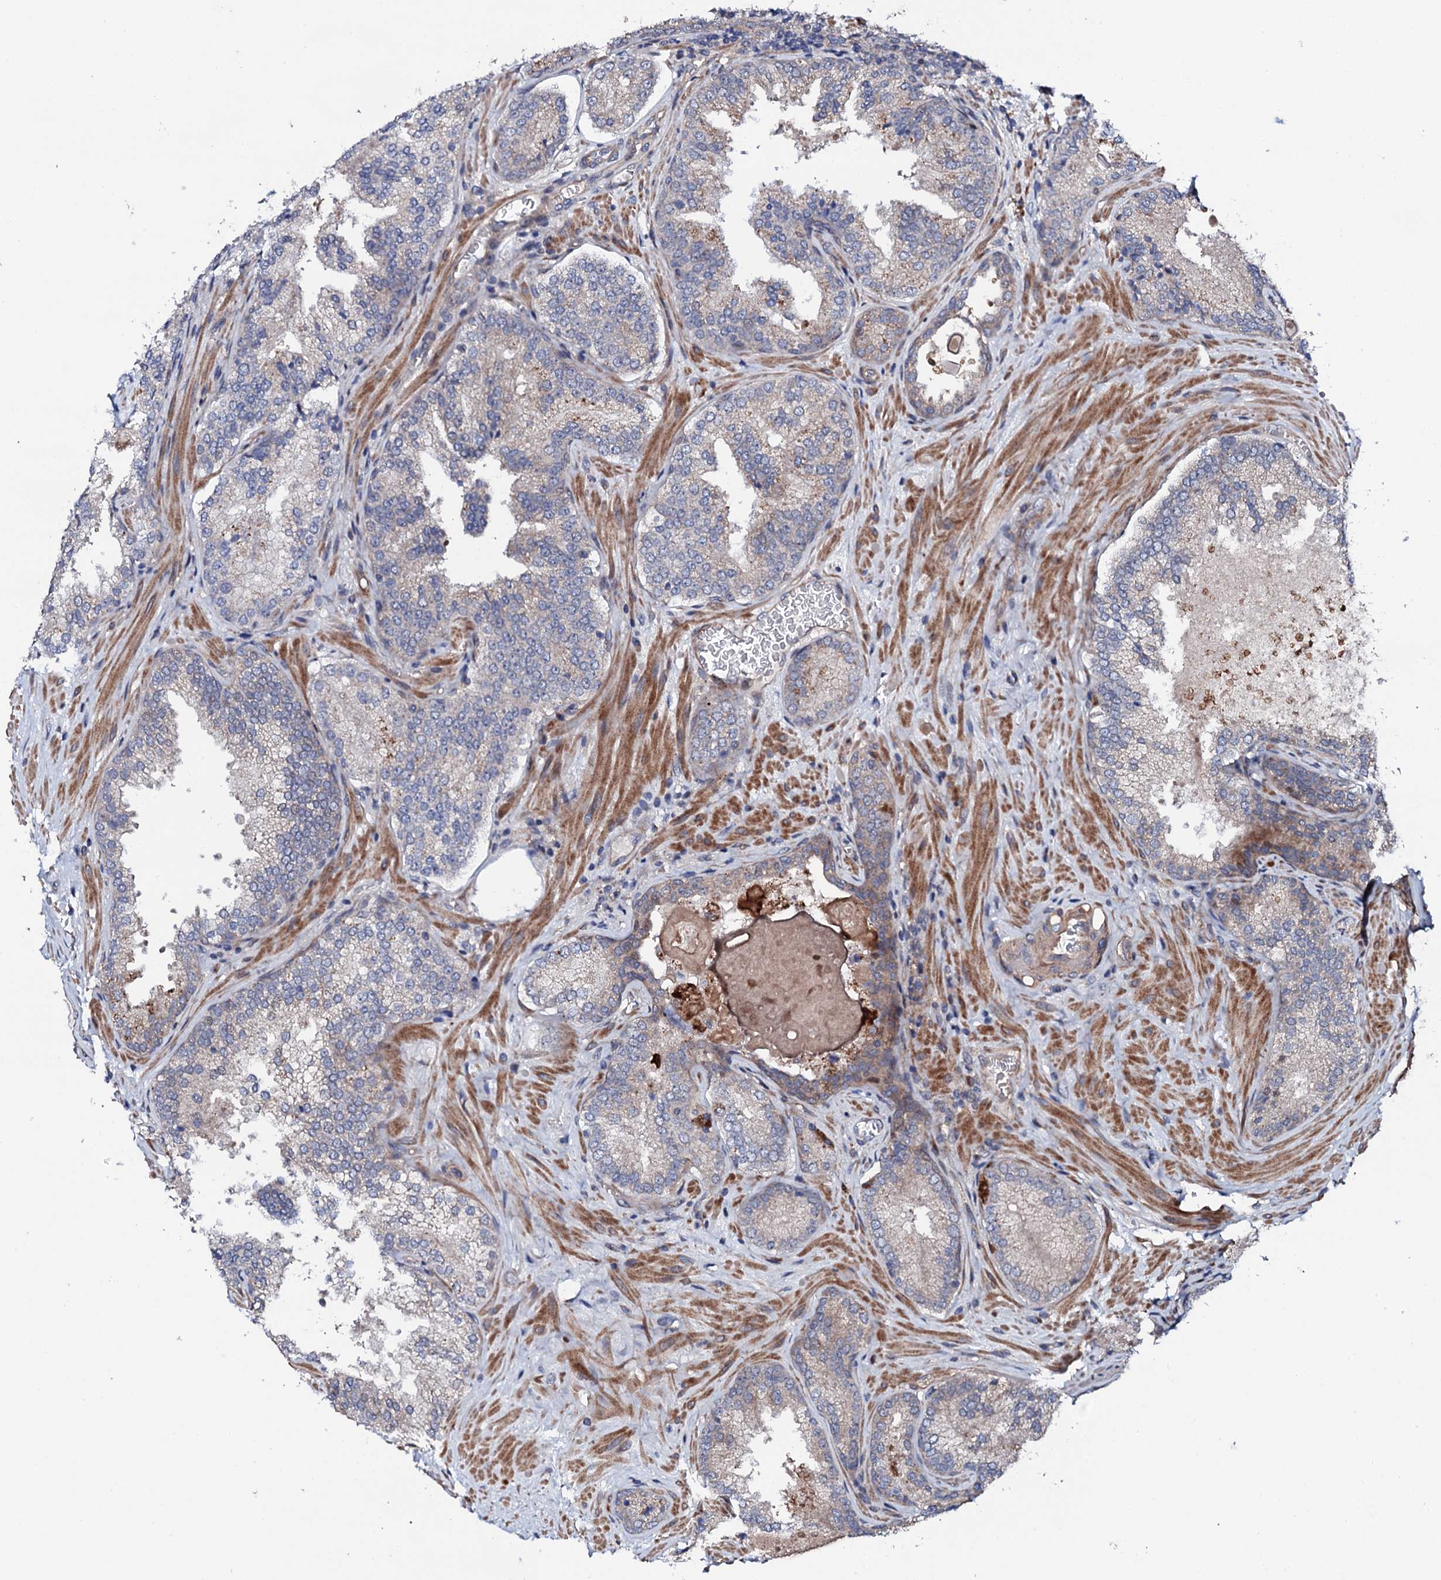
{"staining": {"intensity": "negative", "quantity": "none", "location": "none"}, "tissue": "prostate cancer", "cell_type": "Tumor cells", "image_type": "cancer", "snomed": [{"axis": "morphology", "description": "Adenocarcinoma, Low grade"}, {"axis": "topography", "description": "Prostate"}], "caption": "Protein analysis of prostate cancer exhibits no significant positivity in tumor cells.", "gene": "CIAO2A", "patient": {"sex": "male", "age": 74}}